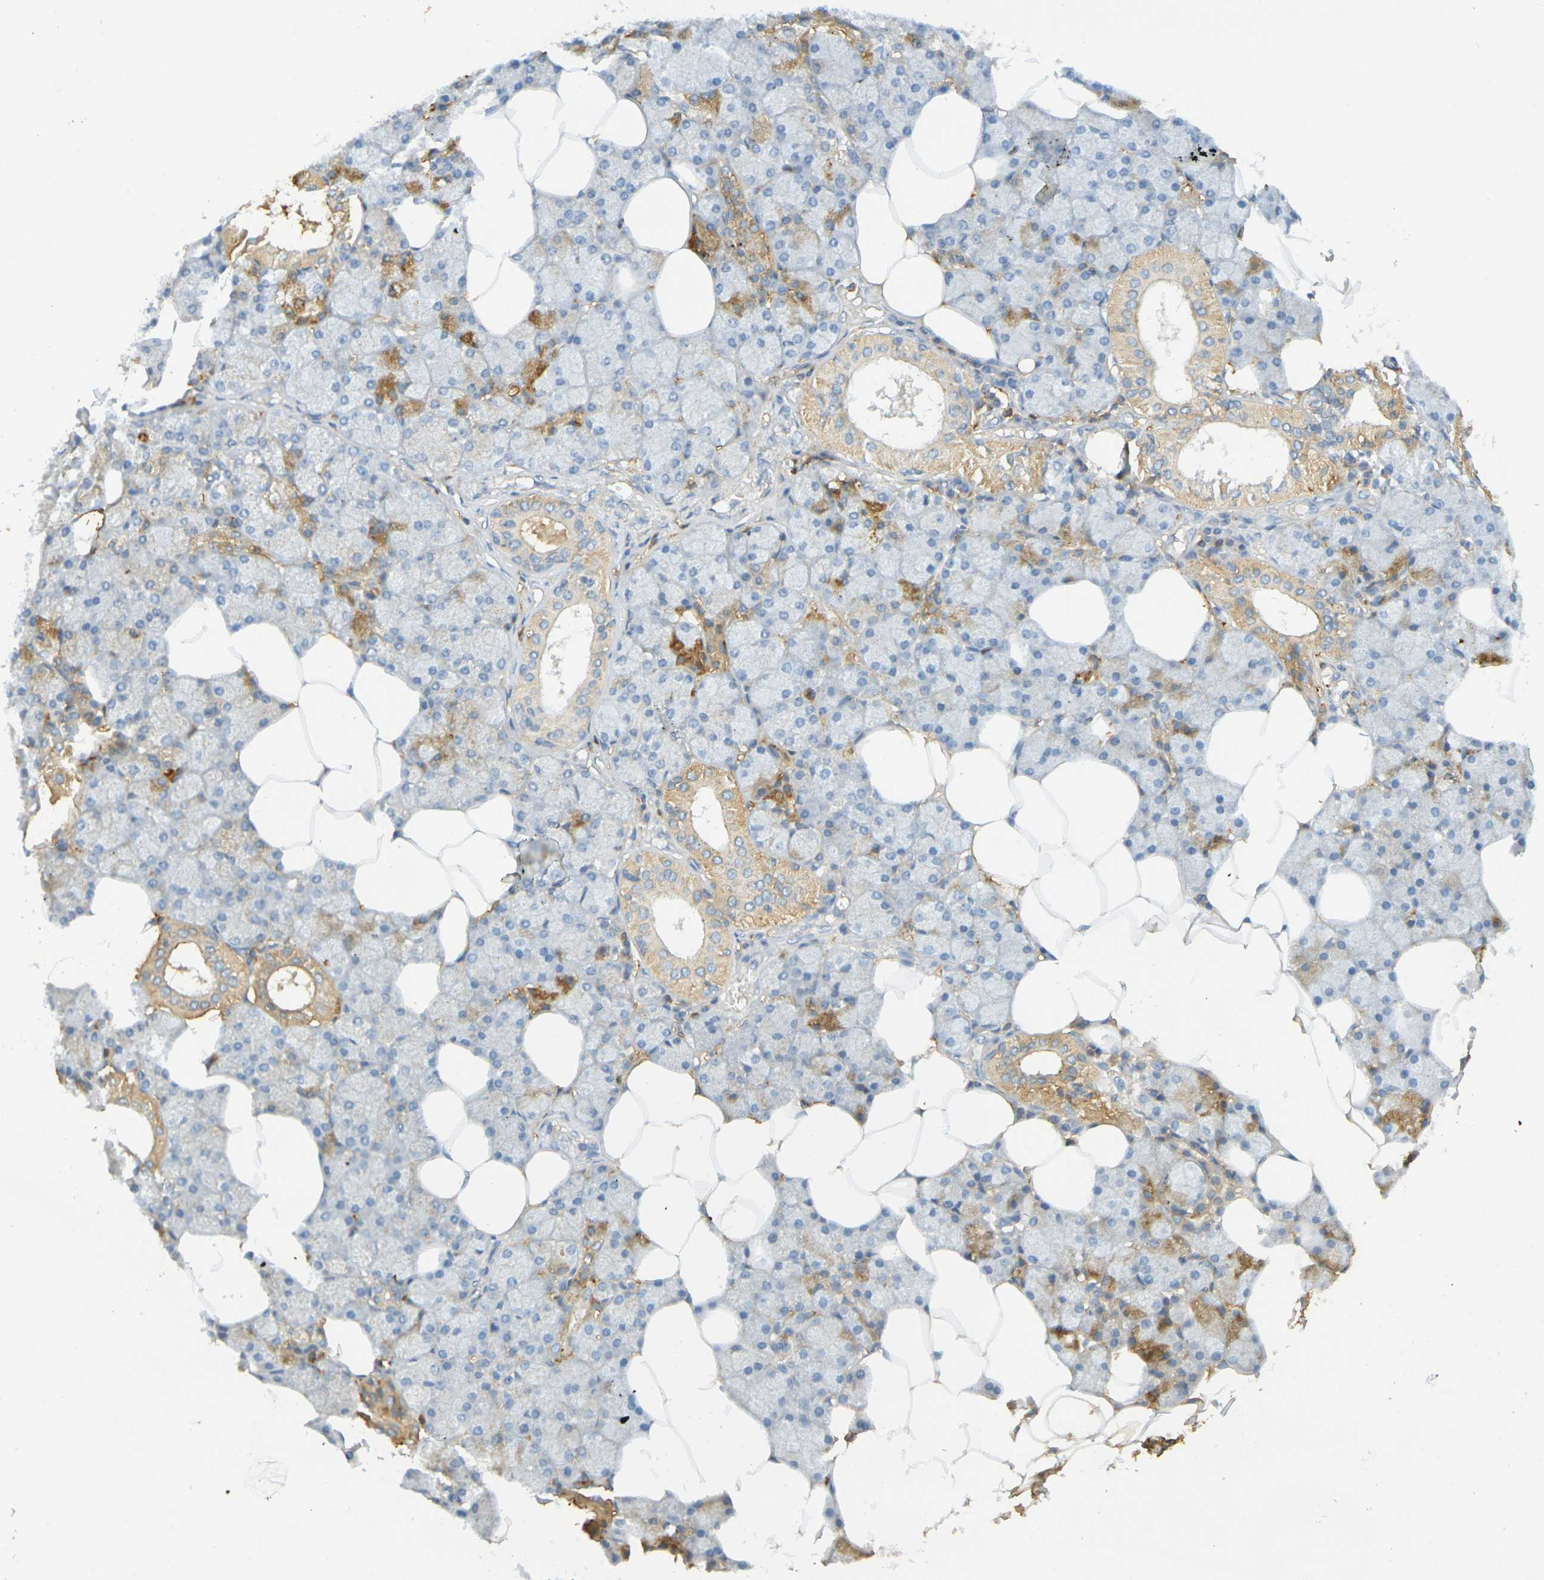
{"staining": {"intensity": "moderate", "quantity": "25%-75%", "location": "cytoplasmic/membranous"}, "tissue": "salivary gland", "cell_type": "Glandular cells", "image_type": "normal", "snomed": [{"axis": "morphology", "description": "Normal tissue, NOS"}, {"axis": "topography", "description": "Salivary gland"}], "caption": "Protein expression analysis of unremarkable salivary gland displays moderate cytoplasmic/membranous positivity in approximately 25%-75% of glandular cells. (Stains: DAB in brown, nuclei in blue, Microscopy: brightfield microscopy at high magnification).", "gene": "C1QA", "patient": {"sex": "male", "age": 62}}